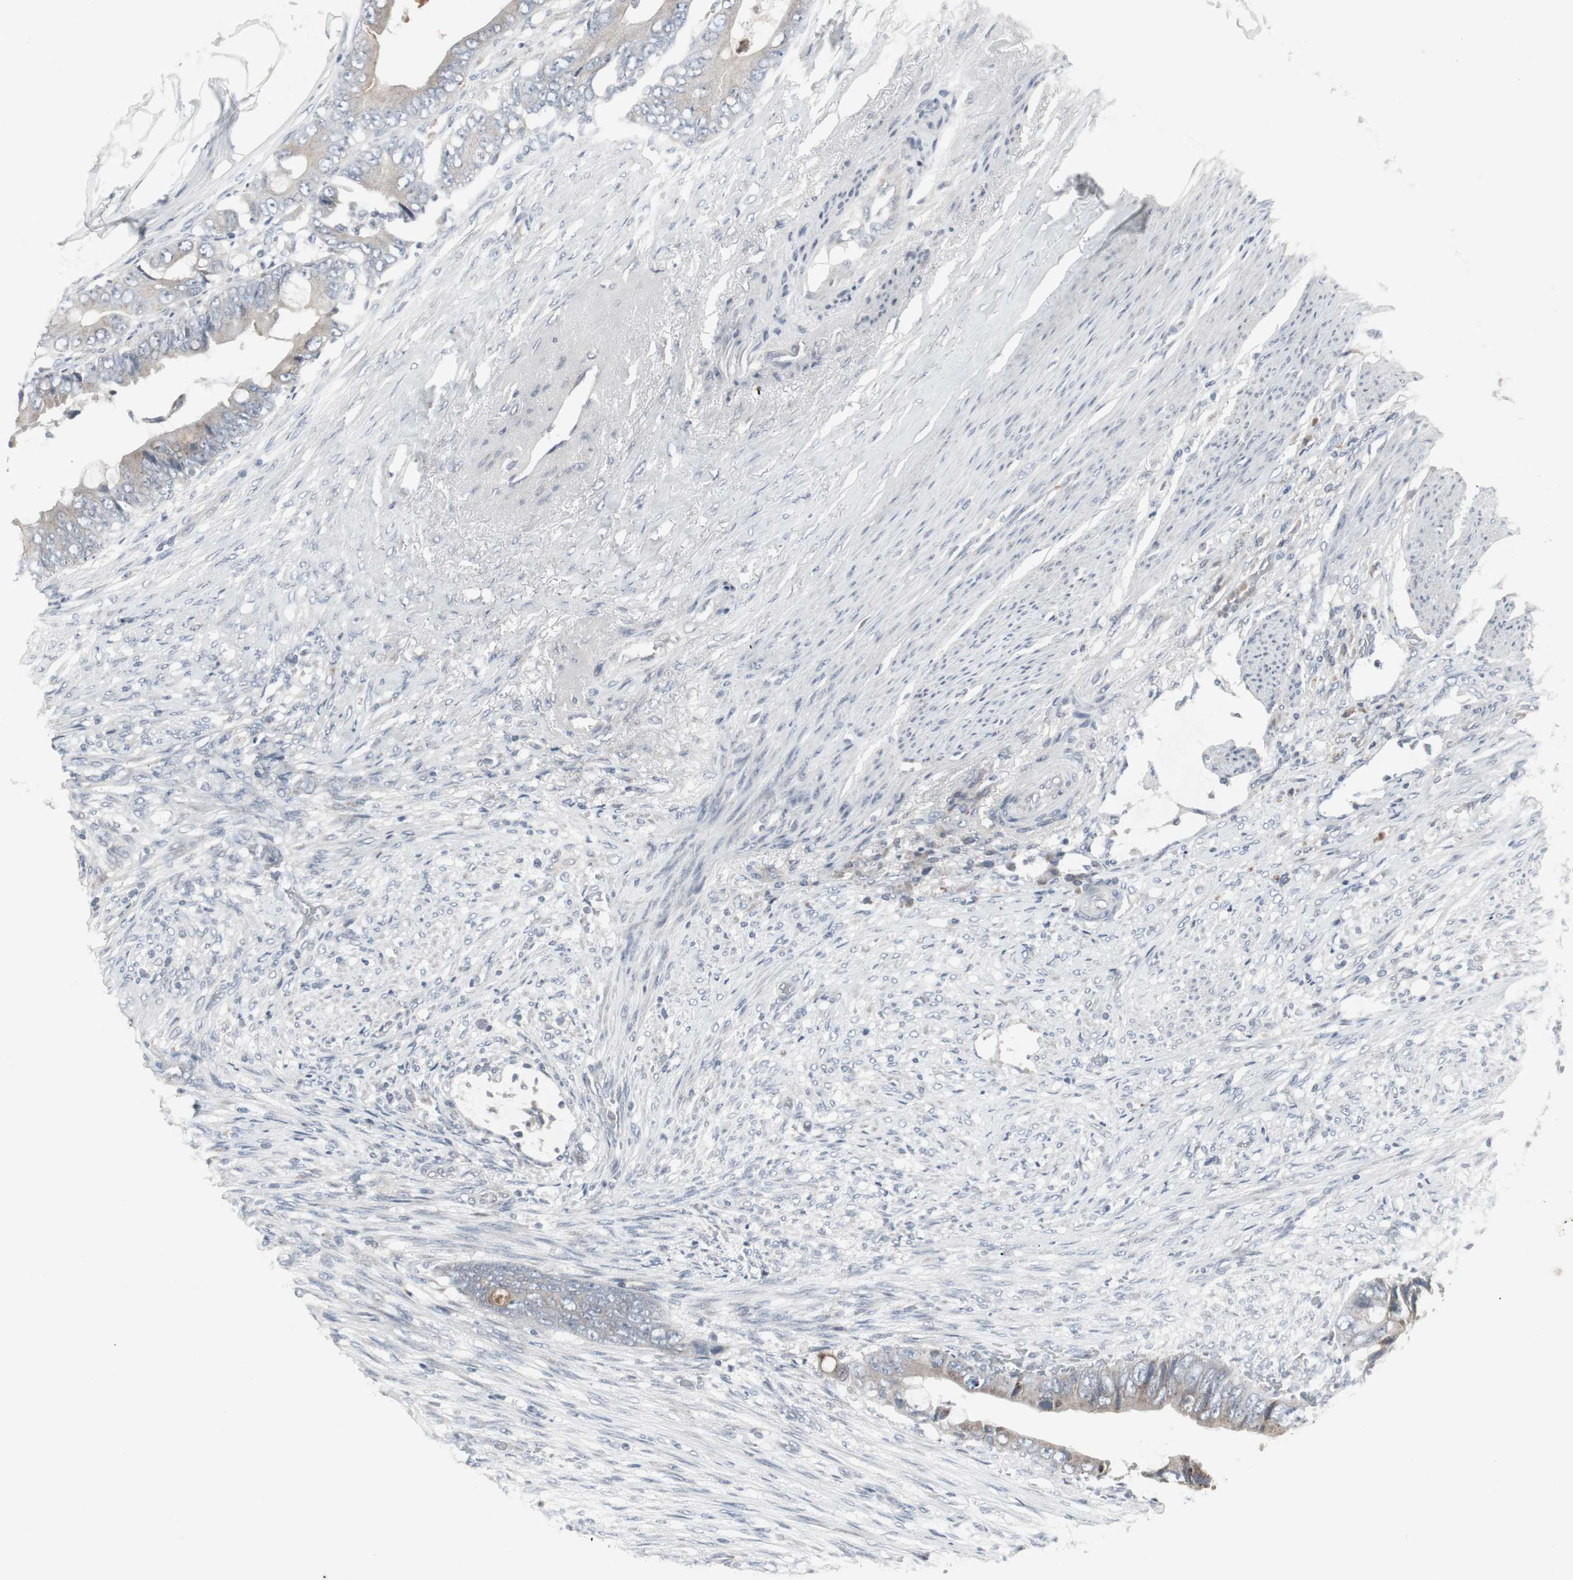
{"staining": {"intensity": "weak", "quantity": ">75%", "location": "cytoplasmic/membranous"}, "tissue": "colorectal cancer", "cell_type": "Tumor cells", "image_type": "cancer", "snomed": [{"axis": "morphology", "description": "Adenocarcinoma, NOS"}, {"axis": "topography", "description": "Rectum"}], "caption": "The immunohistochemical stain shows weak cytoplasmic/membranous positivity in tumor cells of colorectal cancer tissue.", "gene": "ACAA1", "patient": {"sex": "female", "age": 77}}